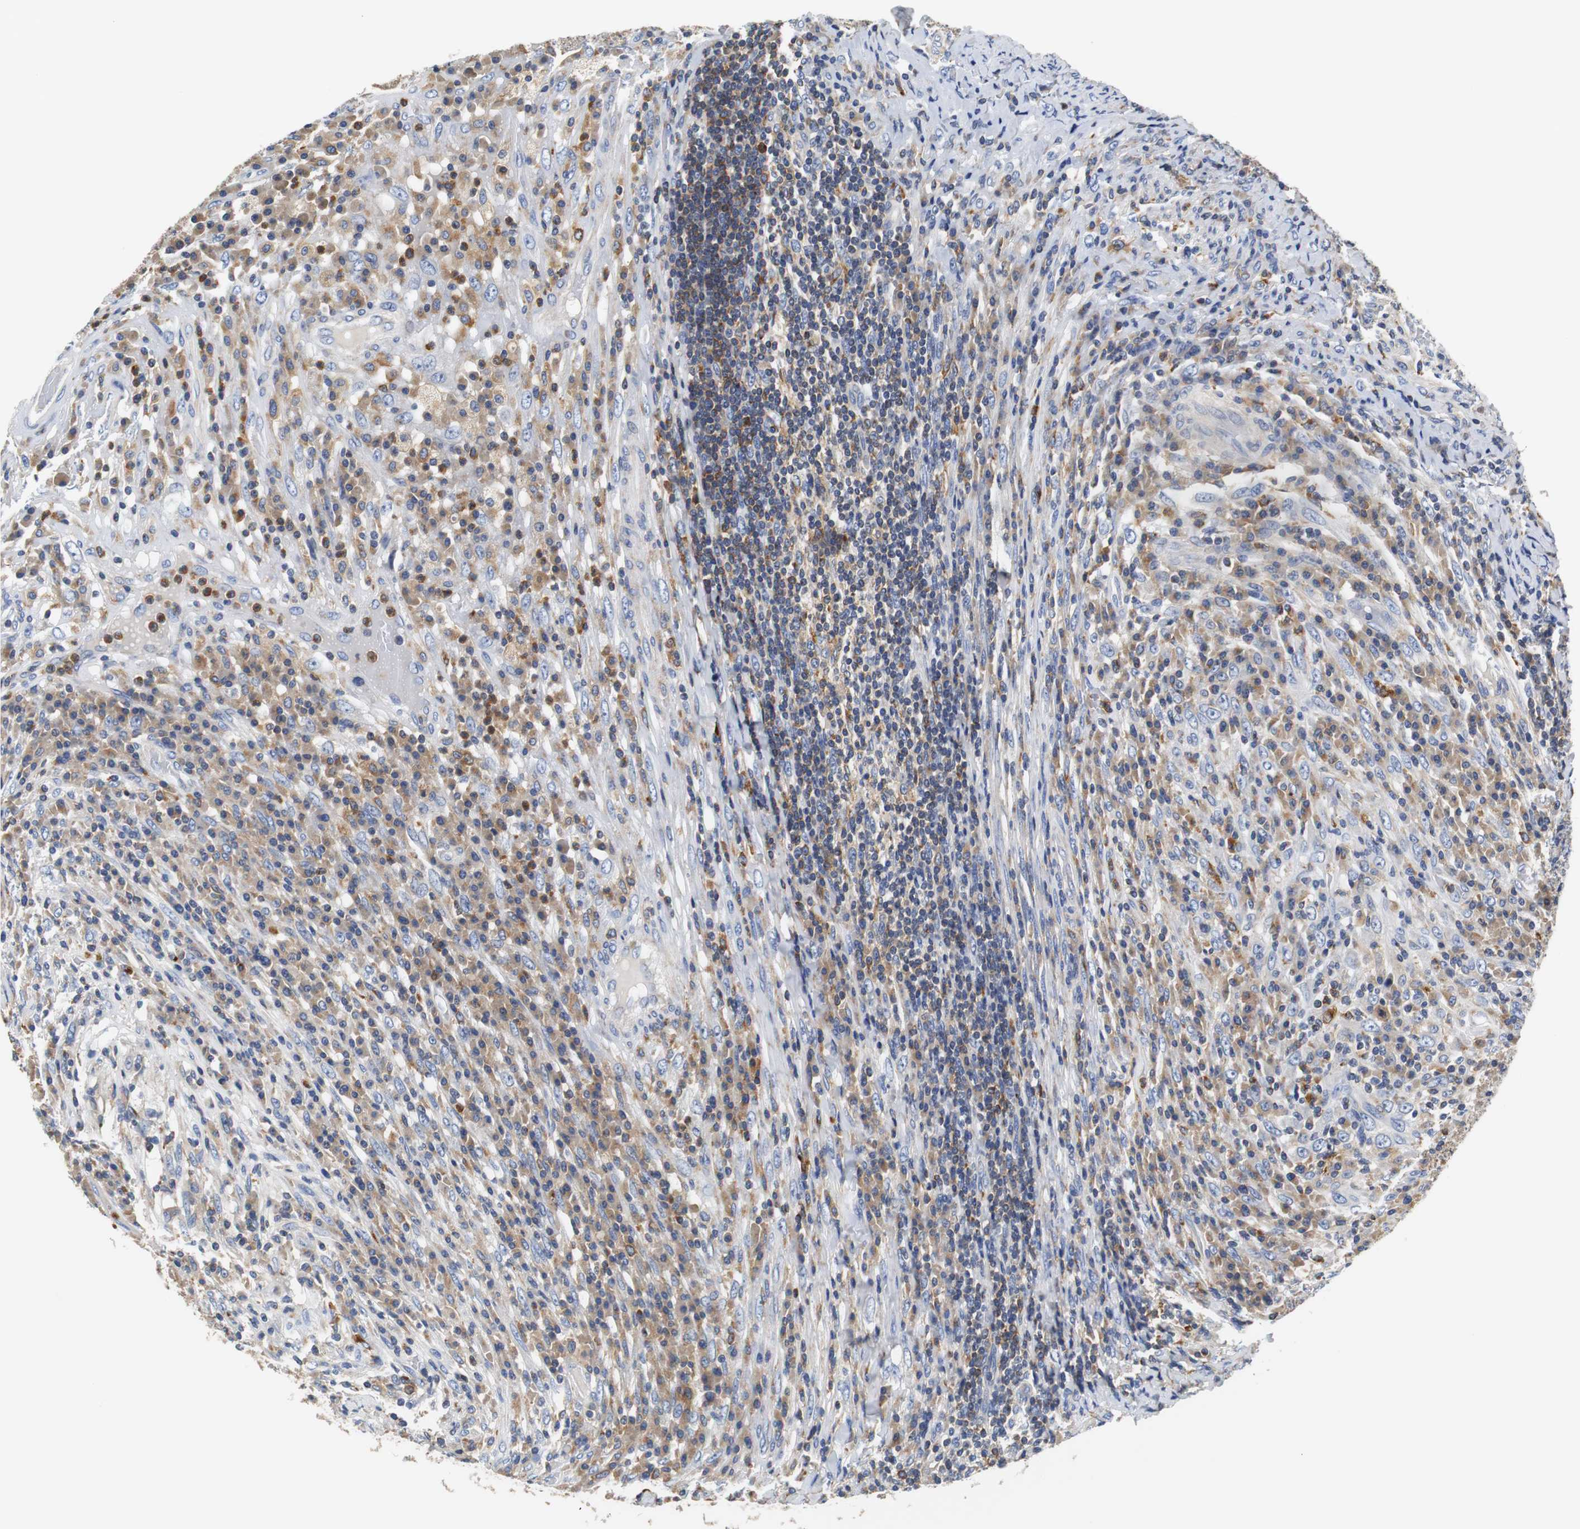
{"staining": {"intensity": "moderate", "quantity": ">75%", "location": "cytoplasmic/membranous"}, "tissue": "testis cancer", "cell_type": "Tumor cells", "image_type": "cancer", "snomed": [{"axis": "morphology", "description": "Necrosis, NOS"}, {"axis": "morphology", "description": "Carcinoma, Embryonal, NOS"}, {"axis": "topography", "description": "Testis"}], "caption": "DAB immunohistochemical staining of embryonal carcinoma (testis) demonstrates moderate cytoplasmic/membranous protein staining in about >75% of tumor cells.", "gene": "VAMP8", "patient": {"sex": "male", "age": 19}}